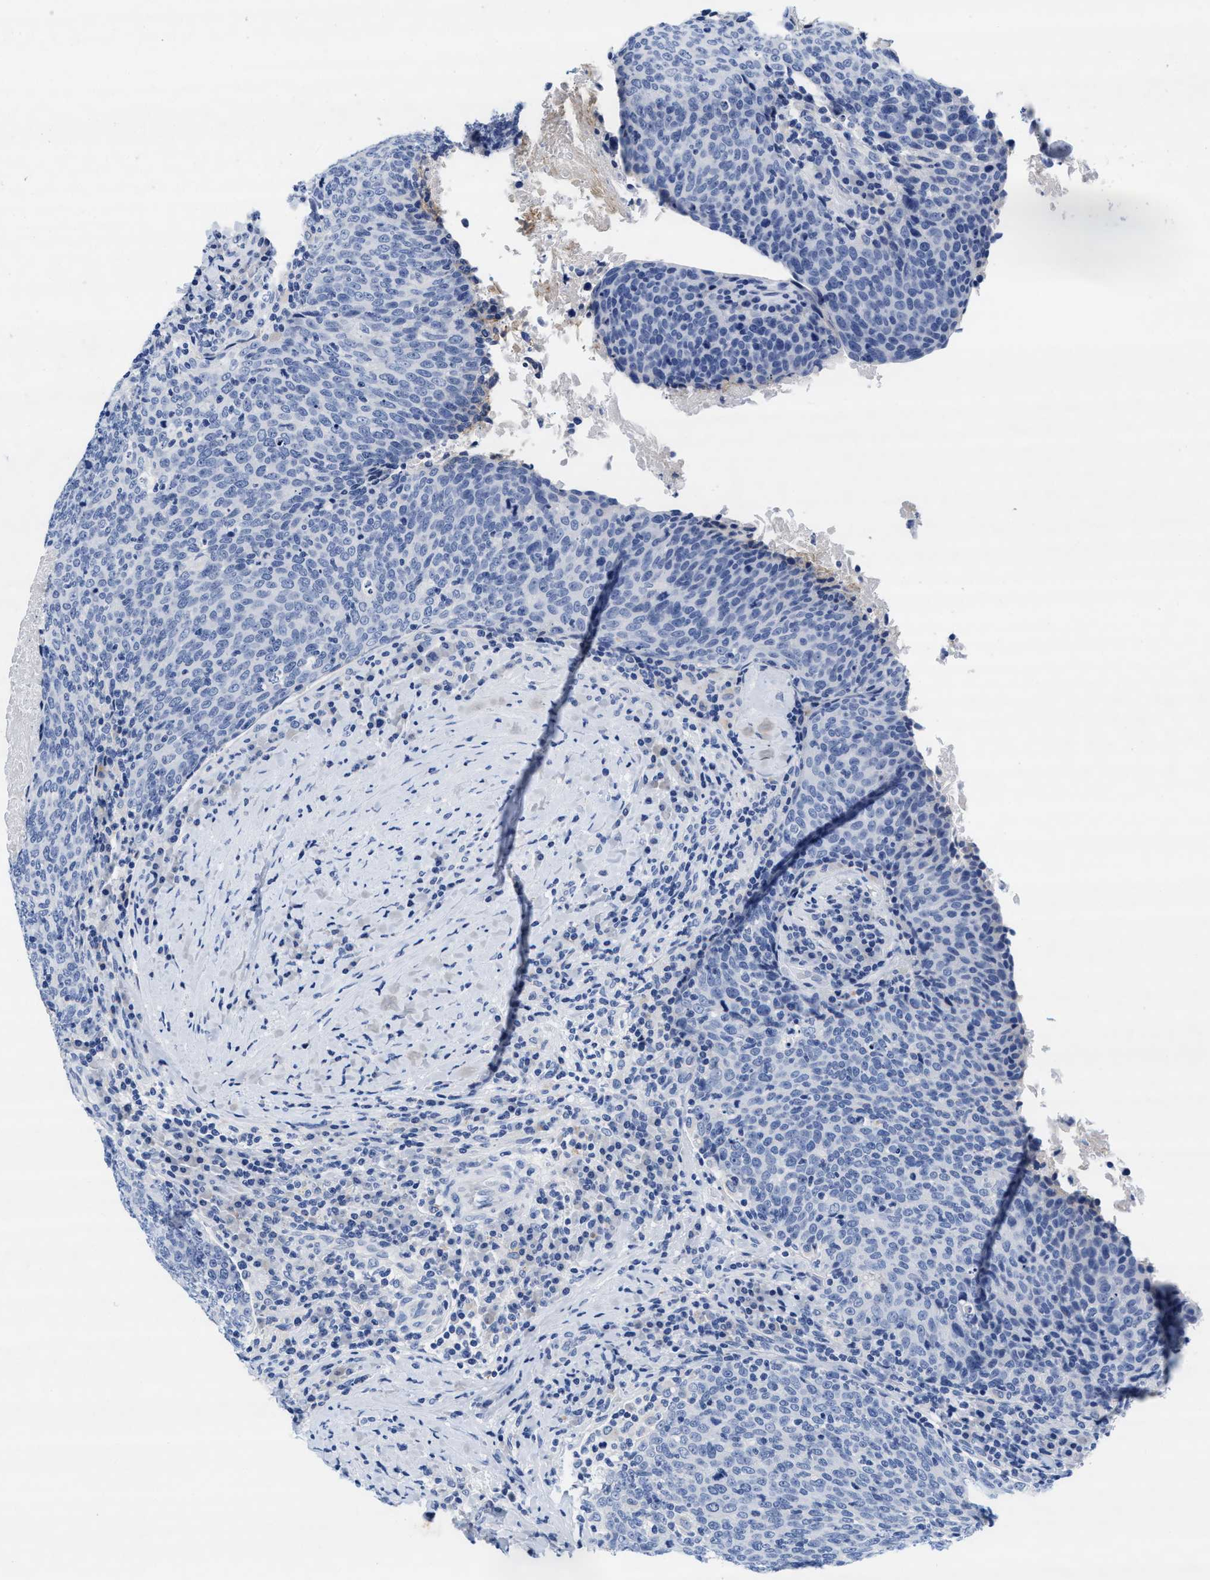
{"staining": {"intensity": "negative", "quantity": "none", "location": "none"}, "tissue": "head and neck cancer", "cell_type": "Tumor cells", "image_type": "cancer", "snomed": [{"axis": "morphology", "description": "Squamous cell carcinoma, NOS"}, {"axis": "morphology", "description": "Squamous cell carcinoma, metastatic, NOS"}, {"axis": "topography", "description": "Lymph node"}, {"axis": "topography", "description": "Head-Neck"}], "caption": "This is a histopathology image of IHC staining of head and neck cancer, which shows no positivity in tumor cells.", "gene": "TTC3", "patient": {"sex": "male", "age": 62}}